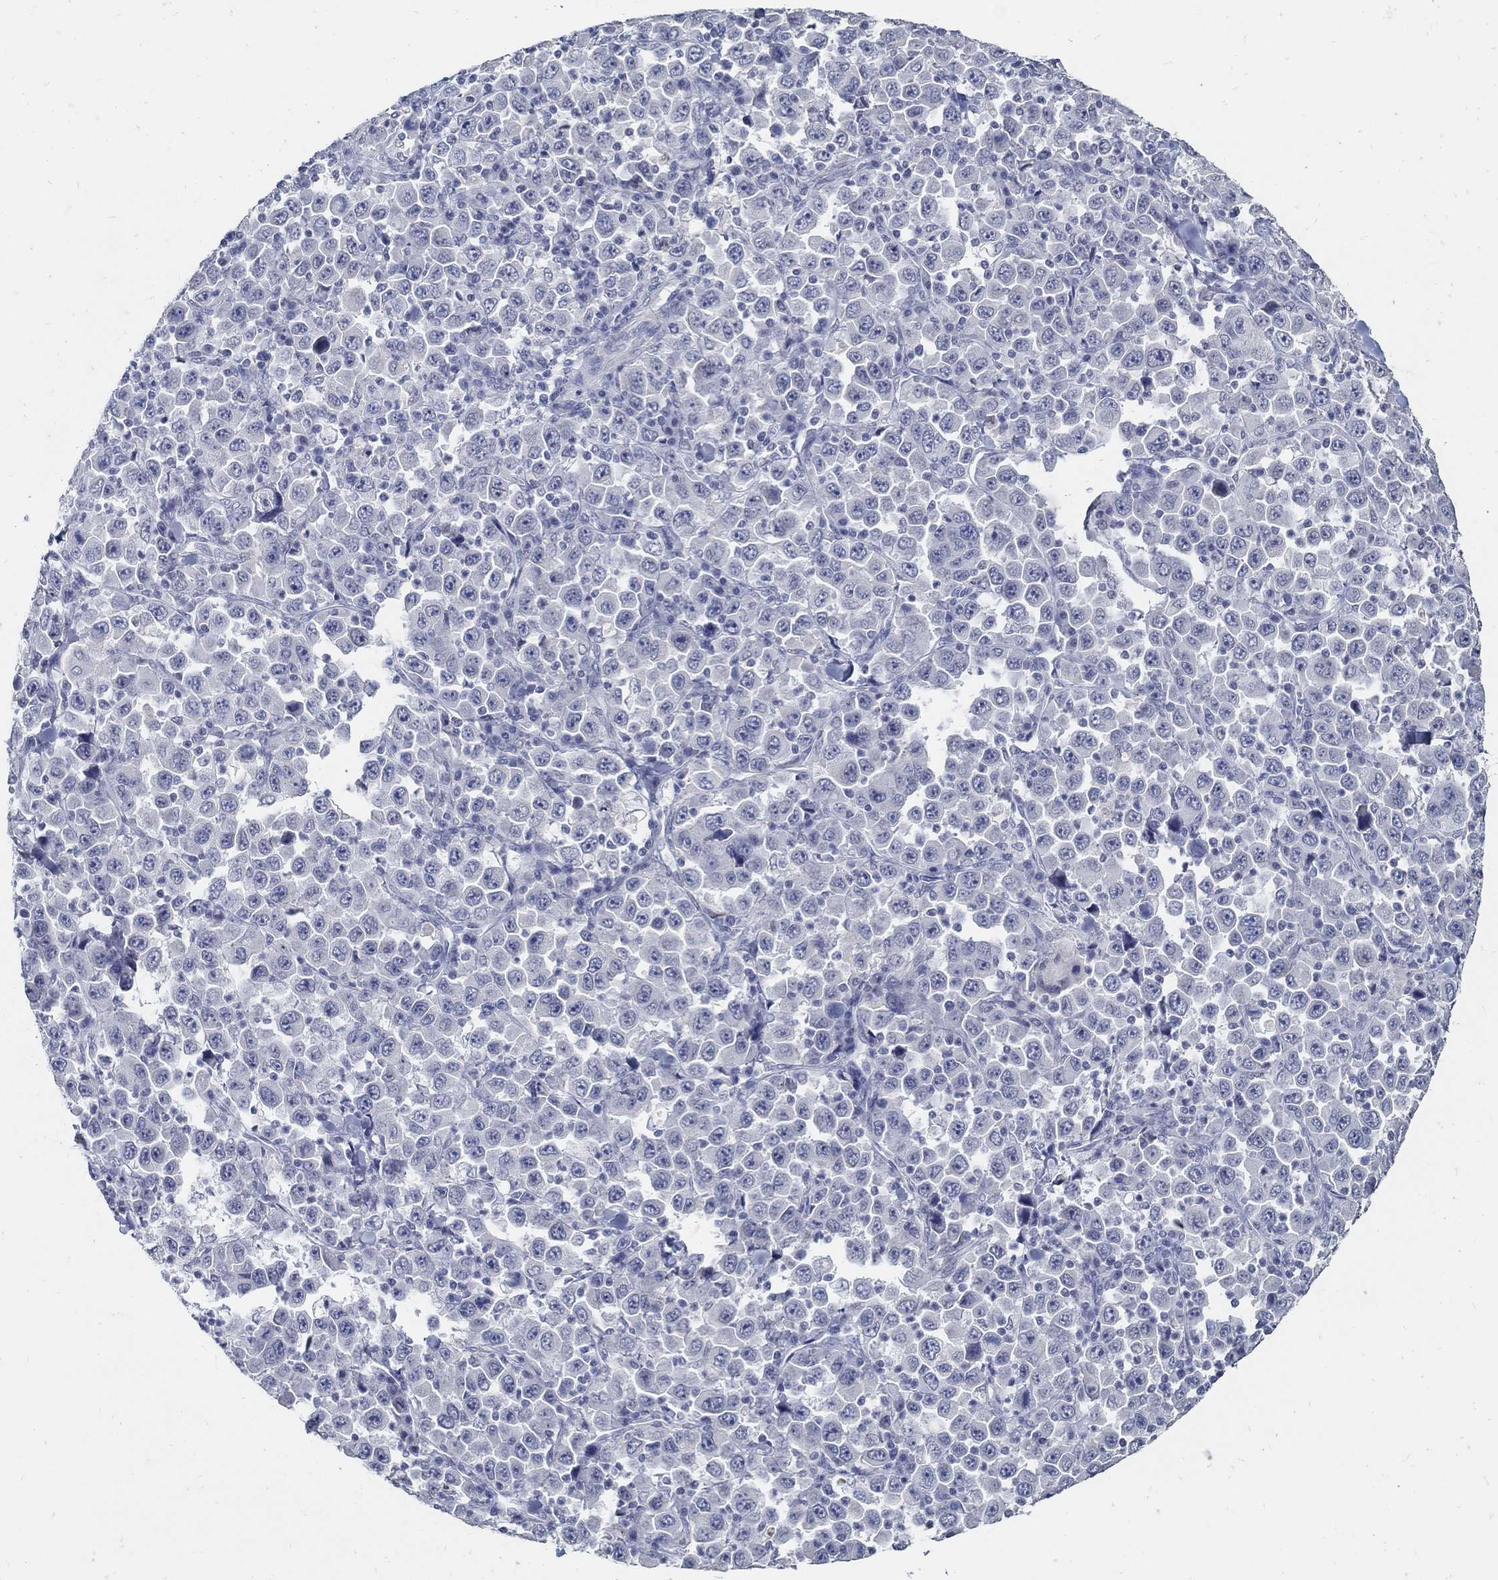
{"staining": {"intensity": "negative", "quantity": "none", "location": "none"}, "tissue": "stomach cancer", "cell_type": "Tumor cells", "image_type": "cancer", "snomed": [{"axis": "morphology", "description": "Normal tissue, NOS"}, {"axis": "morphology", "description": "Adenocarcinoma, NOS"}, {"axis": "topography", "description": "Stomach, upper"}, {"axis": "topography", "description": "Stomach"}], "caption": "Tumor cells show no significant staining in stomach cancer.", "gene": "USP29", "patient": {"sex": "male", "age": 59}}